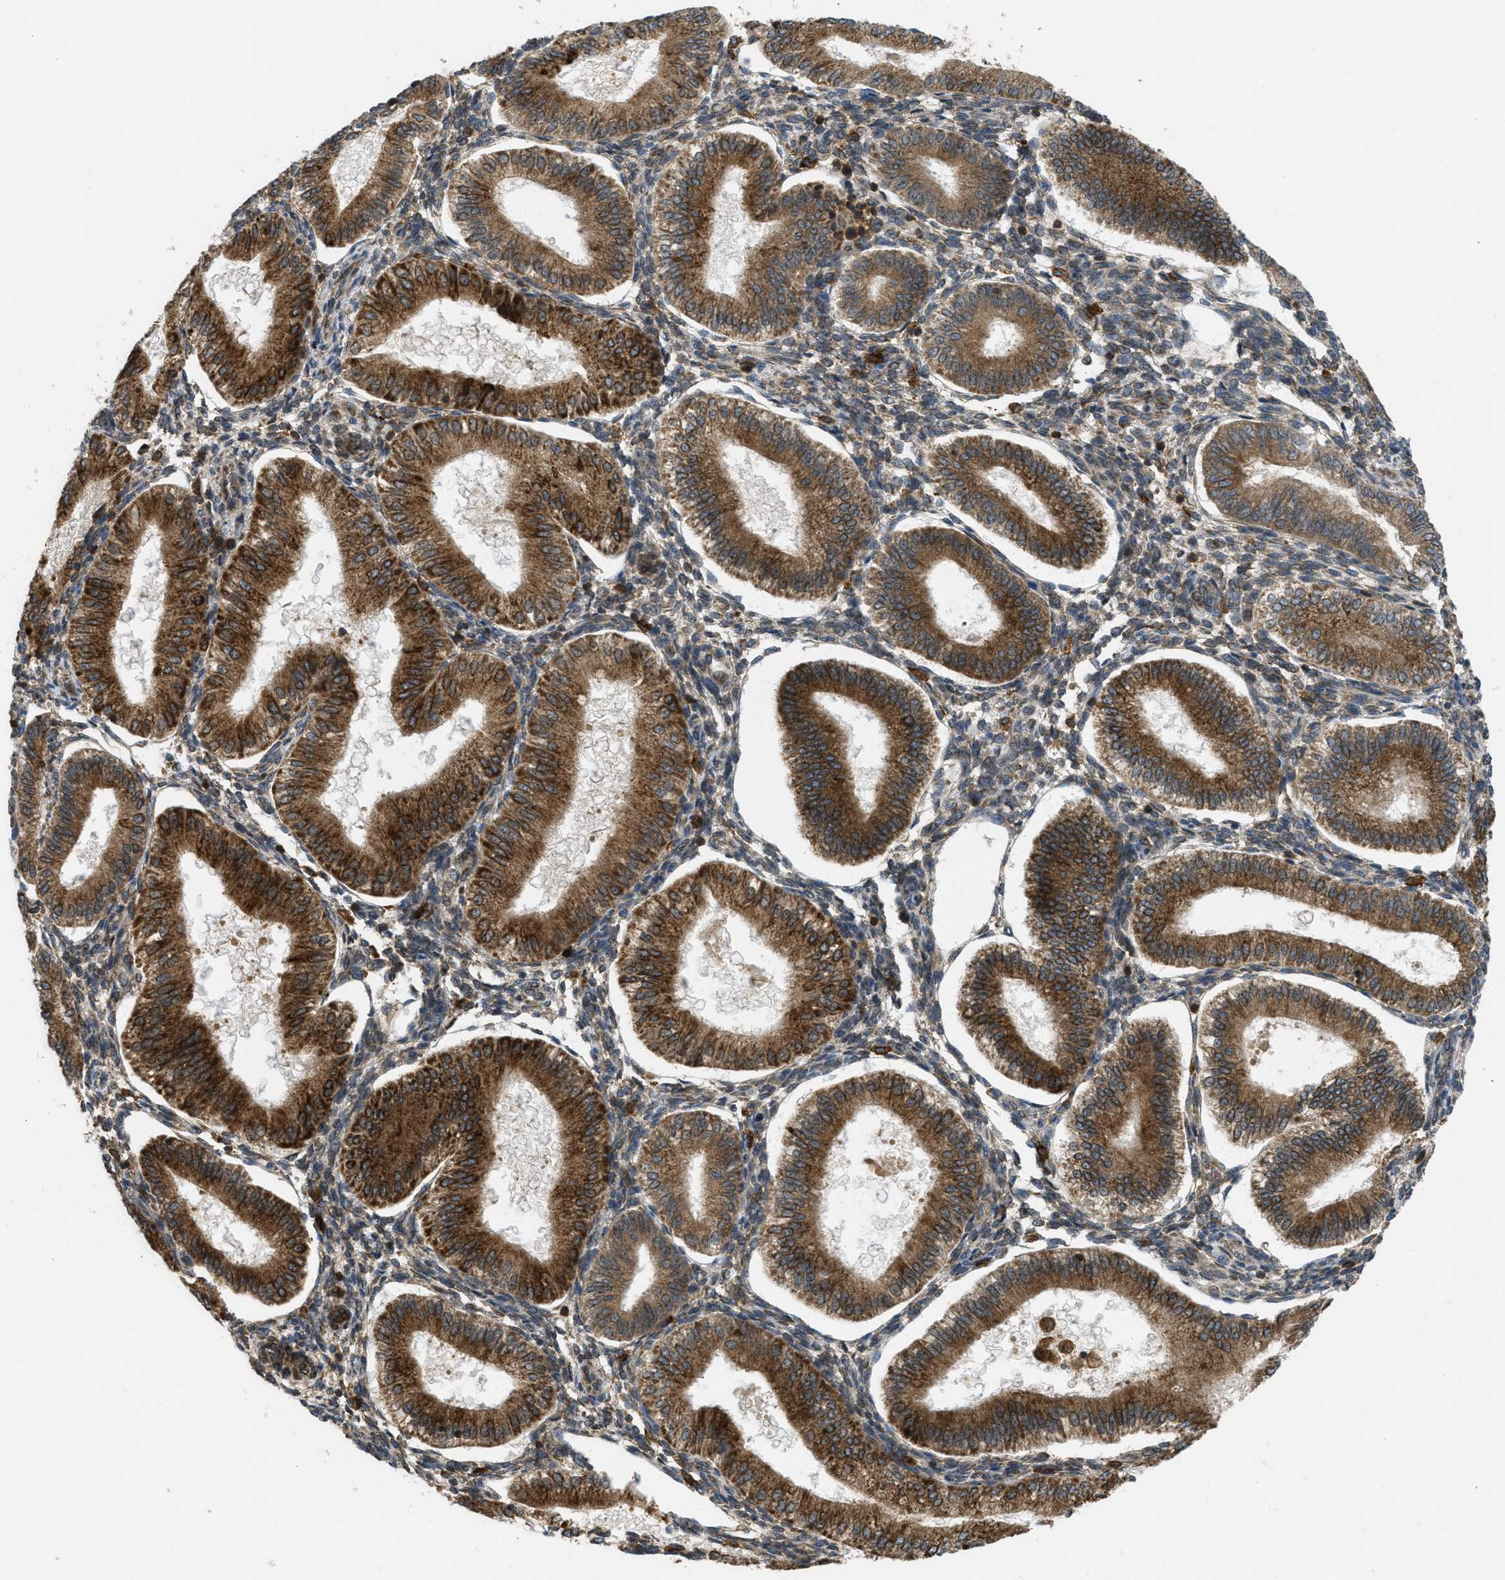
{"staining": {"intensity": "weak", "quantity": ">75%", "location": "cytoplasmic/membranous"}, "tissue": "endometrium", "cell_type": "Cells in endometrial stroma", "image_type": "normal", "snomed": [{"axis": "morphology", "description": "Normal tissue, NOS"}, {"axis": "topography", "description": "Endometrium"}], "caption": "The immunohistochemical stain labels weak cytoplasmic/membranous expression in cells in endometrial stroma of benign endometrium.", "gene": "PCDH18", "patient": {"sex": "female", "age": 39}}